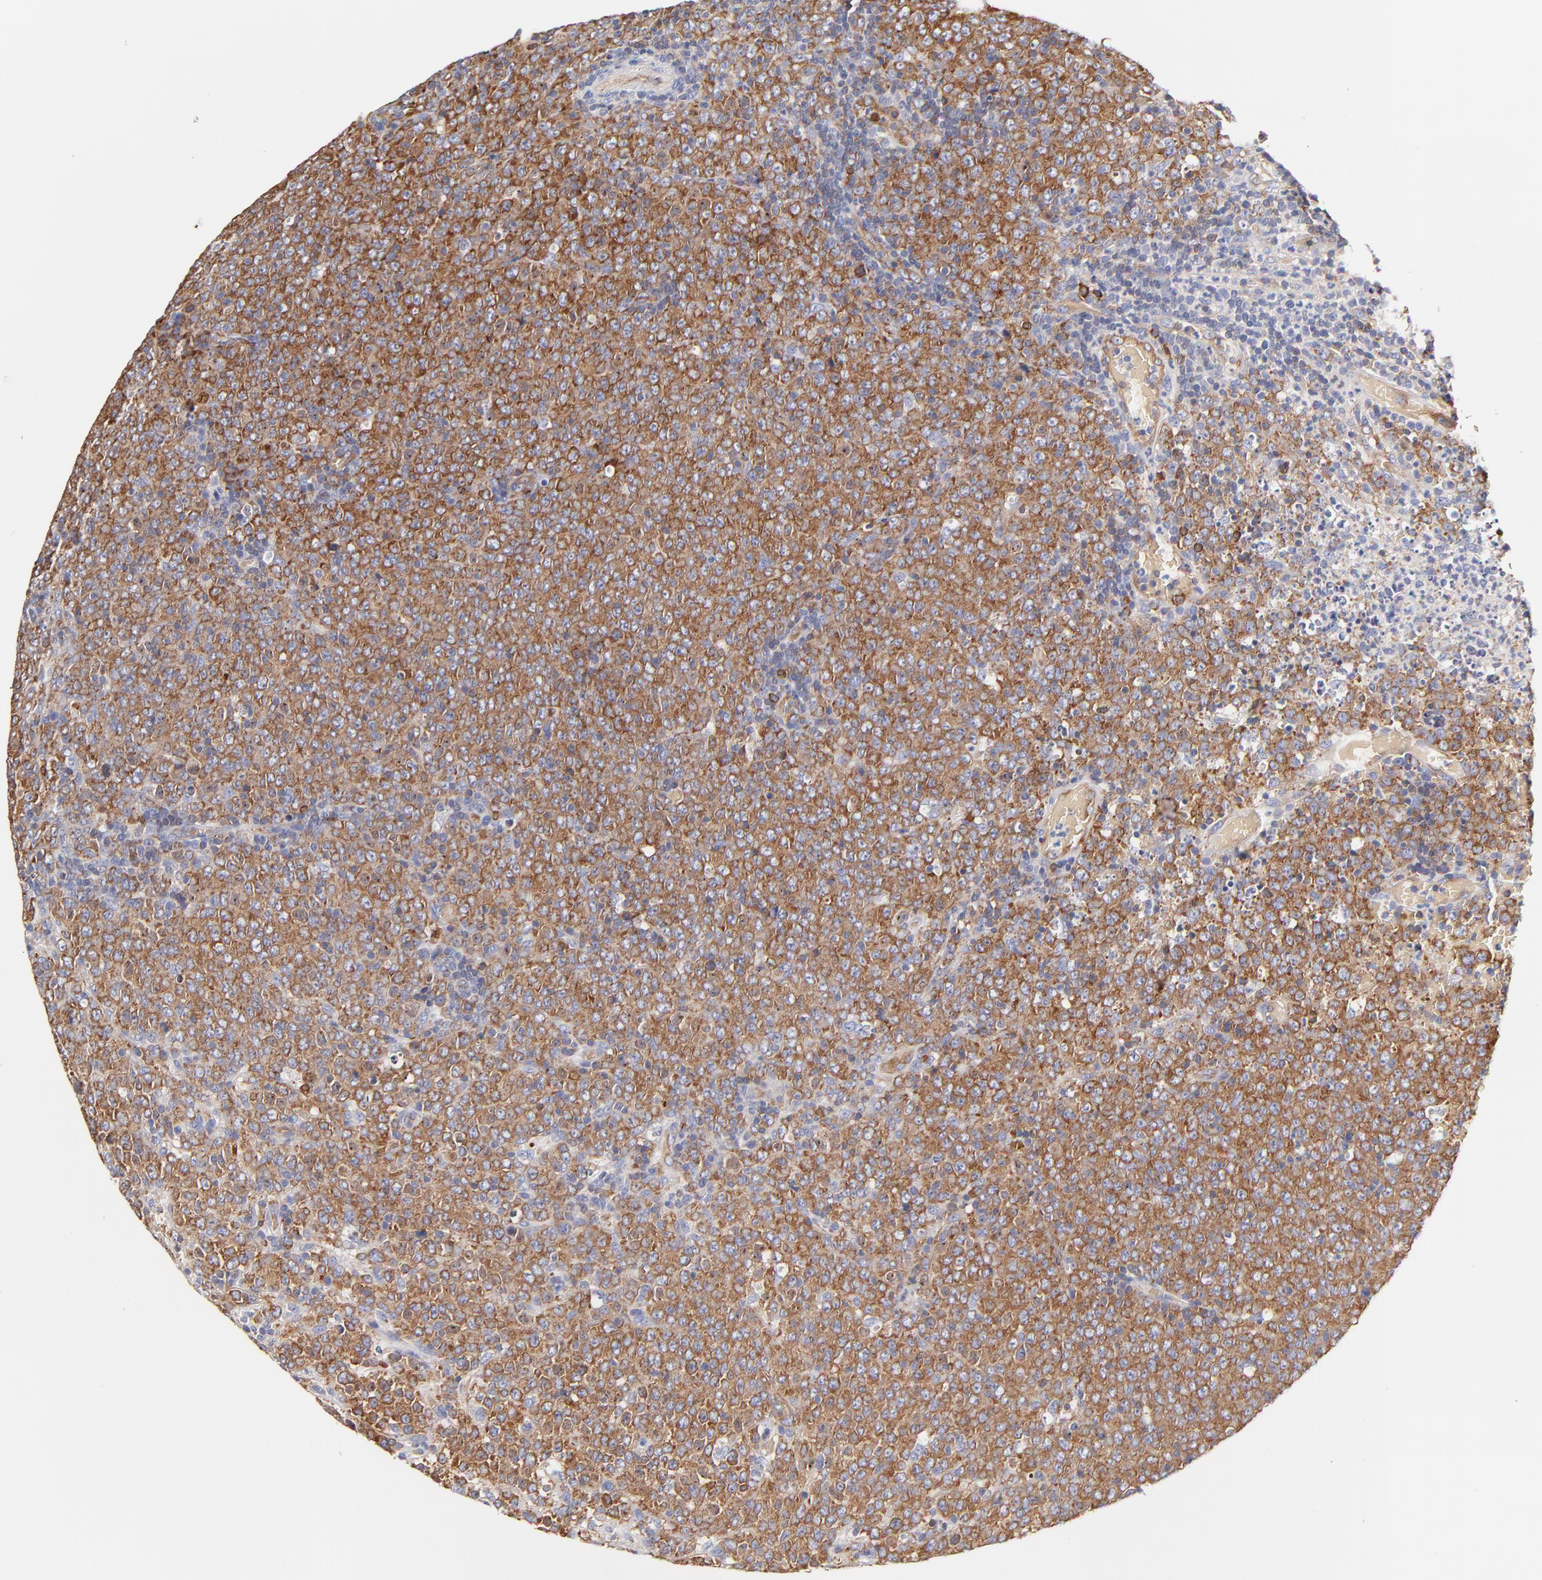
{"staining": {"intensity": "moderate", "quantity": ">75%", "location": "cytoplasmic/membranous"}, "tissue": "lymphoma", "cell_type": "Tumor cells", "image_type": "cancer", "snomed": [{"axis": "morphology", "description": "Malignant lymphoma, non-Hodgkin's type, High grade"}, {"axis": "topography", "description": "Tonsil"}], "caption": "Immunohistochemistry image of neoplastic tissue: lymphoma stained using immunohistochemistry reveals medium levels of moderate protein expression localized specifically in the cytoplasmic/membranous of tumor cells, appearing as a cytoplasmic/membranous brown color.", "gene": "CD2AP", "patient": {"sex": "female", "age": 36}}